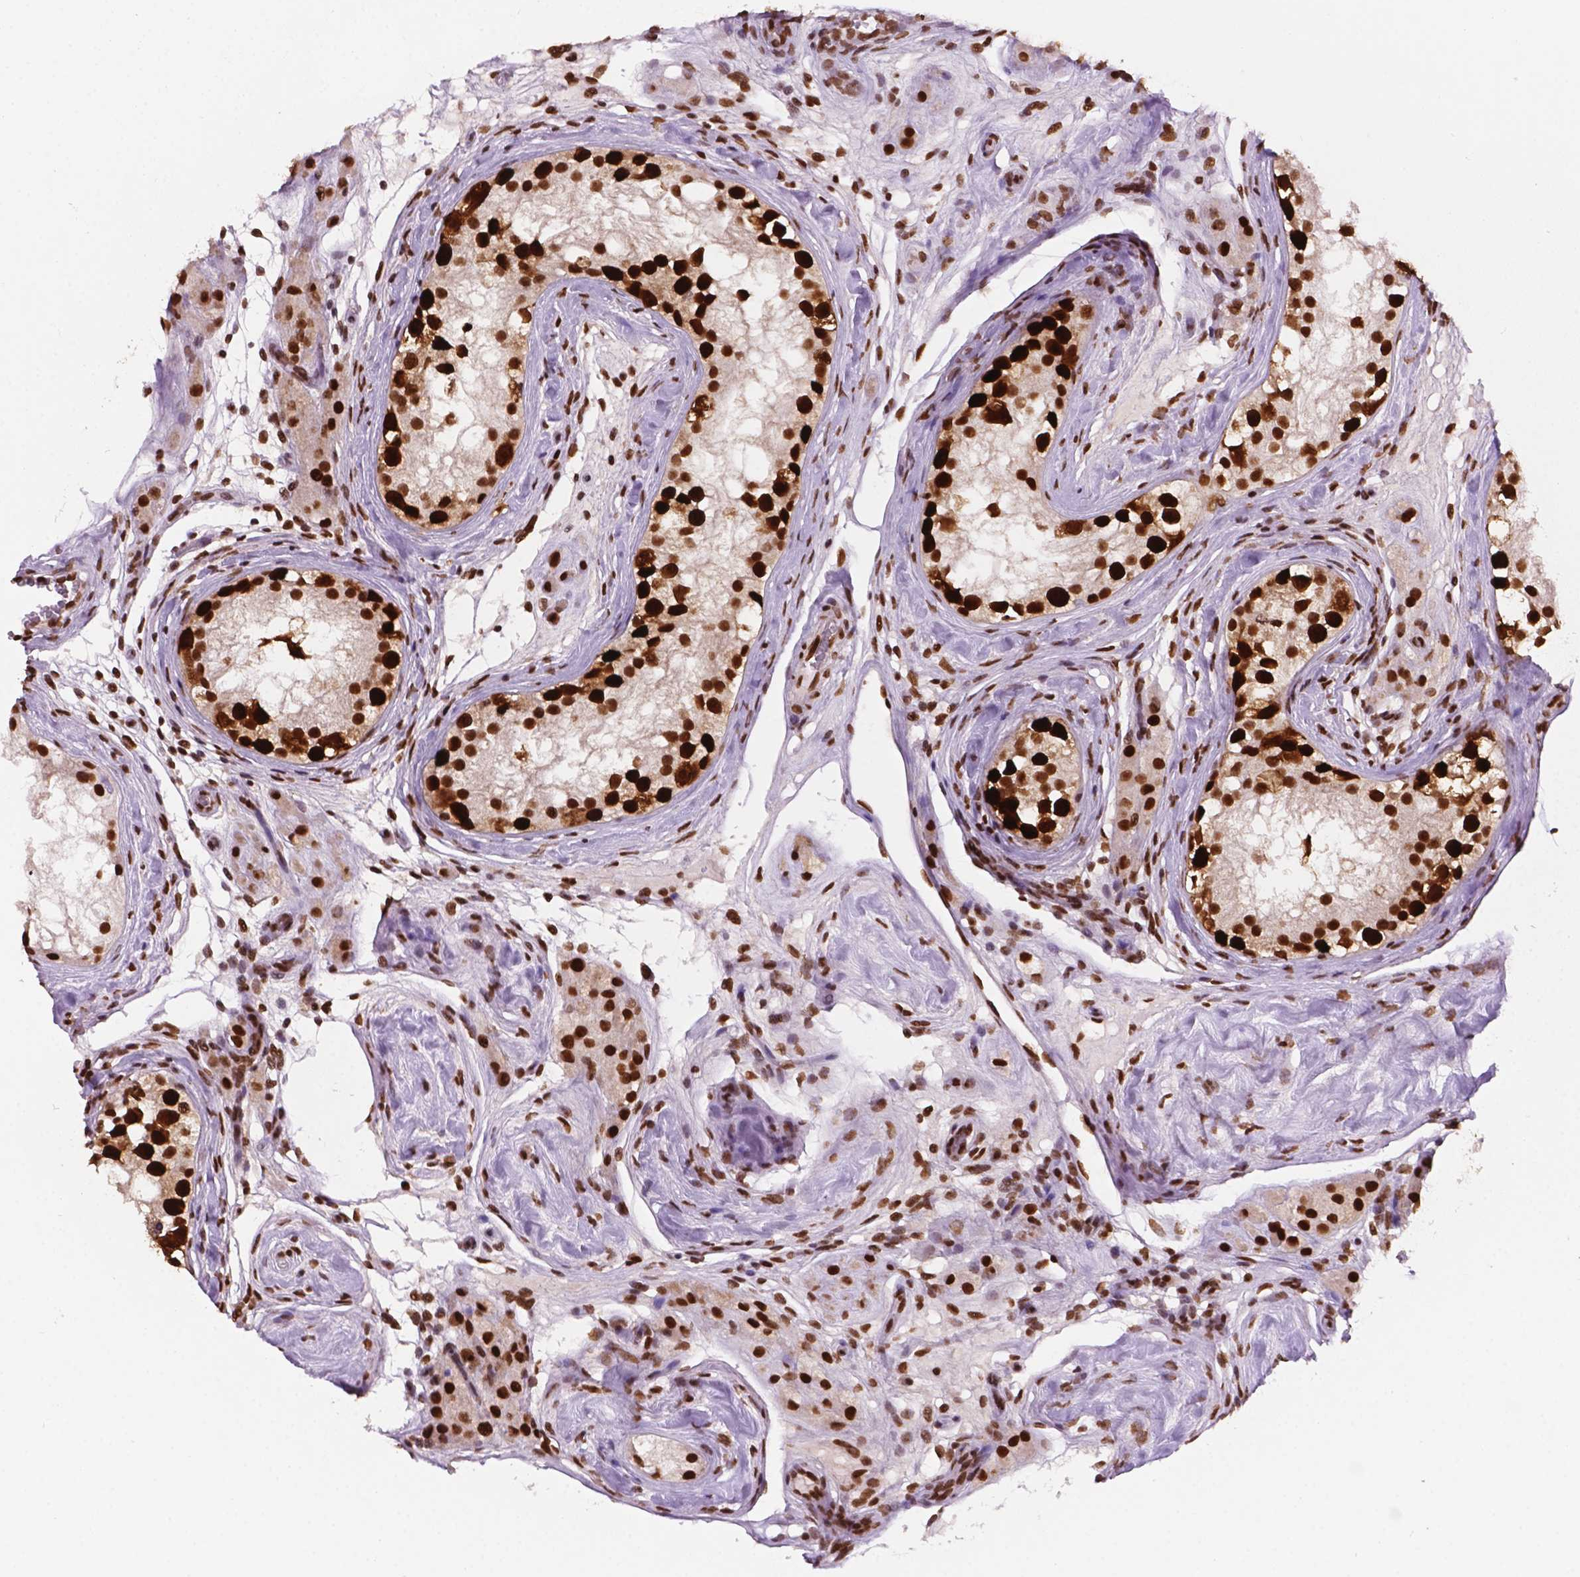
{"staining": {"intensity": "strong", "quantity": ">75%", "location": "nuclear"}, "tissue": "testis cancer", "cell_type": "Tumor cells", "image_type": "cancer", "snomed": [{"axis": "morphology", "description": "Seminoma, NOS"}, {"axis": "topography", "description": "Testis"}], "caption": "Immunohistochemistry (IHC) image of human seminoma (testis) stained for a protein (brown), which shows high levels of strong nuclear staining in approximately >75% of tumor cells.", "gene": "MLH1", "patient": {"sex": "male", "age": 34}}